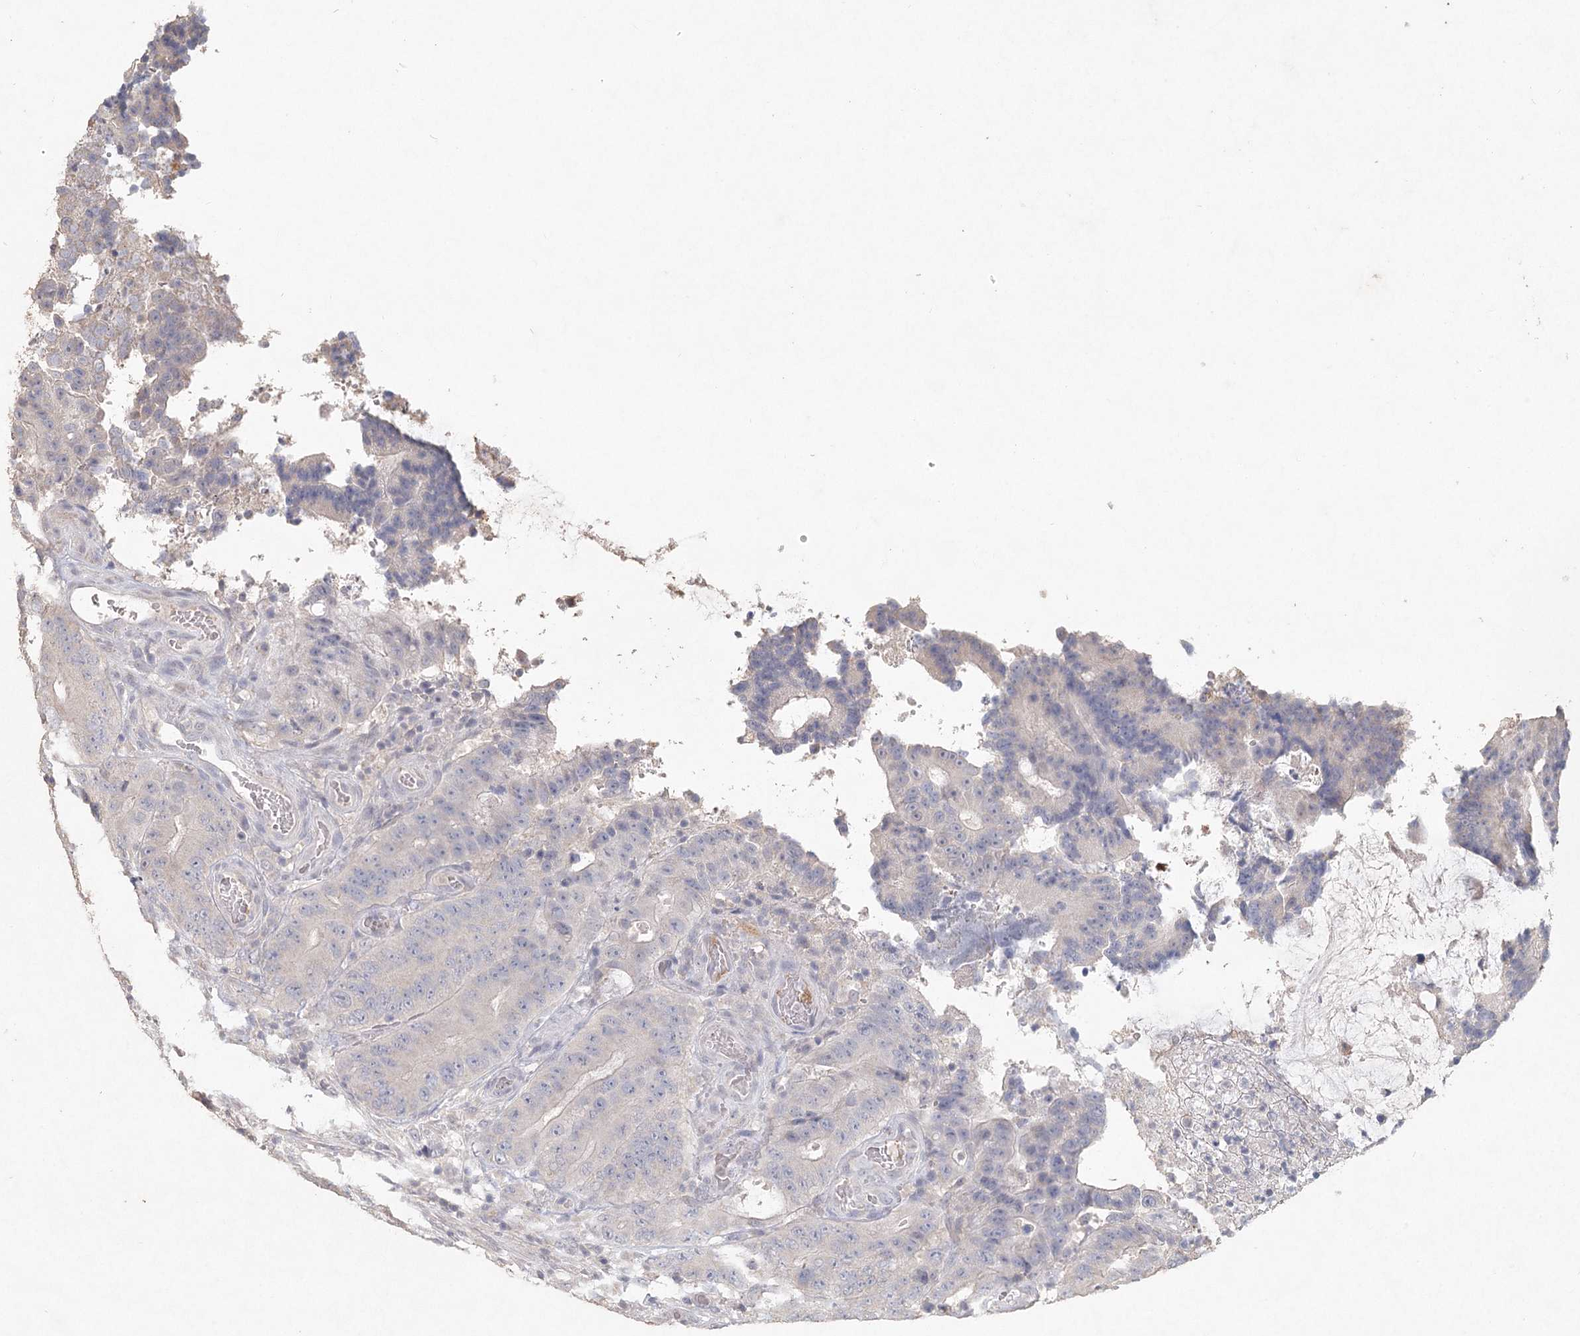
{"staining": {"intensity": "negative", "quantity": "none", "location": "none"}, "tissue": "colorectal cancer", "cell_type": "Tumor cells", "image_type": "cancer", "snomed": [{"axis": "morphology", "description": "Adenocarcinoma, NOS"}, {"axis": "topography", "description": "Colon"}], "caption": "This is an IHC photomicrograph of human colorectal adenocarcinoma. There is no positivity in tumor cells.", "gene": "ARSI", "patient": {"sex": "male", "age": 83}}